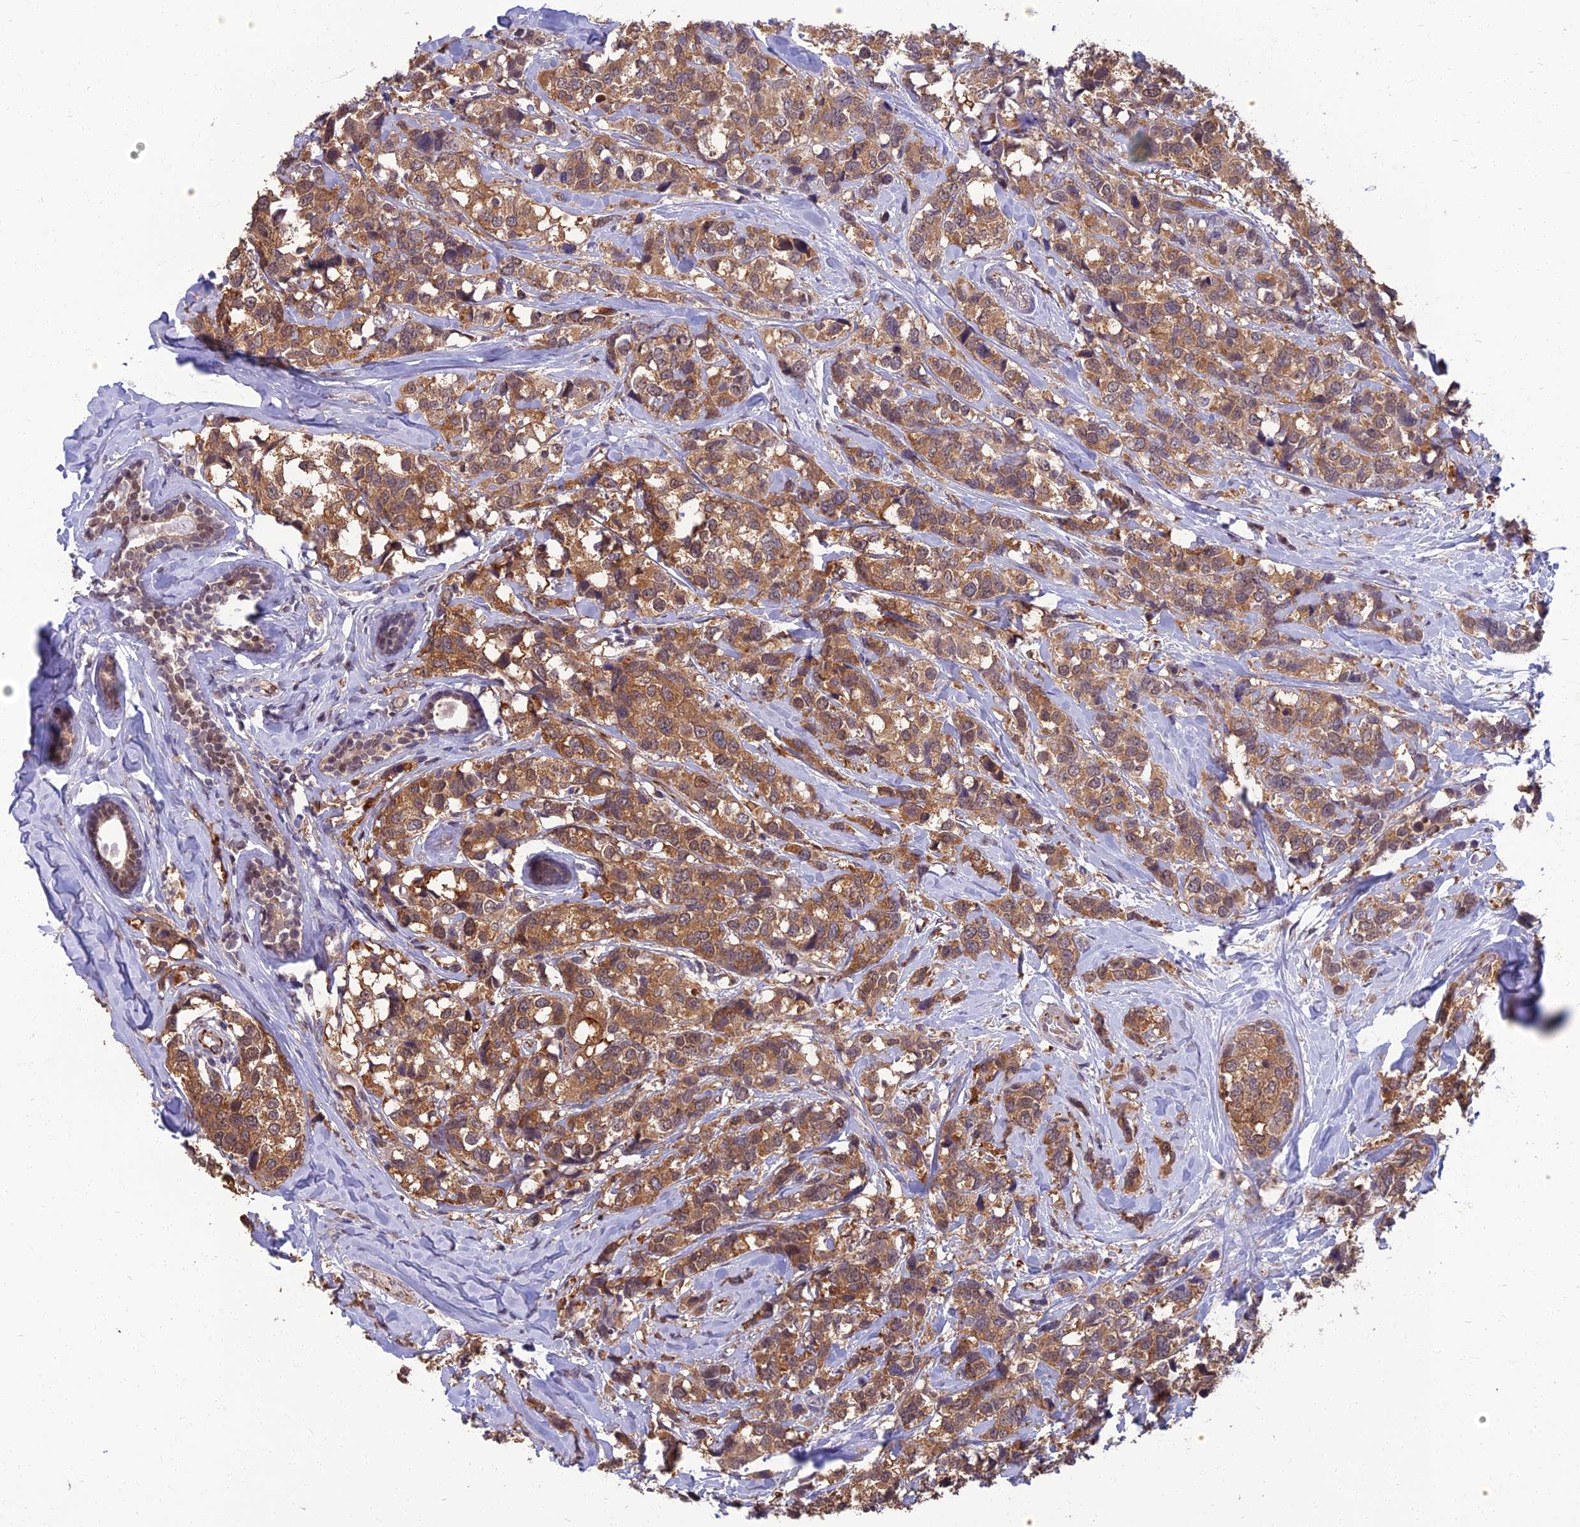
{"staining": {"intensity": "moderate", "quantity": ">75%", "location": "cytoplasmic/membranous,nuclear"}, "tissue": "breast cancer", "cell_type": "Tumor cells", "image_type": "cancer", "snomed": [{"axis": "morphology", "description": "Lobular carcinoma"}, {"axis": "topography", "description": "Breast"}], "caption": "Breast cancer (lobular carcinoma) stained with DAB immunohistochemistry displays medium levels of moderate cytoplasmic/membranous and nuclear positivity in approximately >75% of tumor cells.", "gene": "NR4A3", "patient": {"sex": "female", "age": 59}}